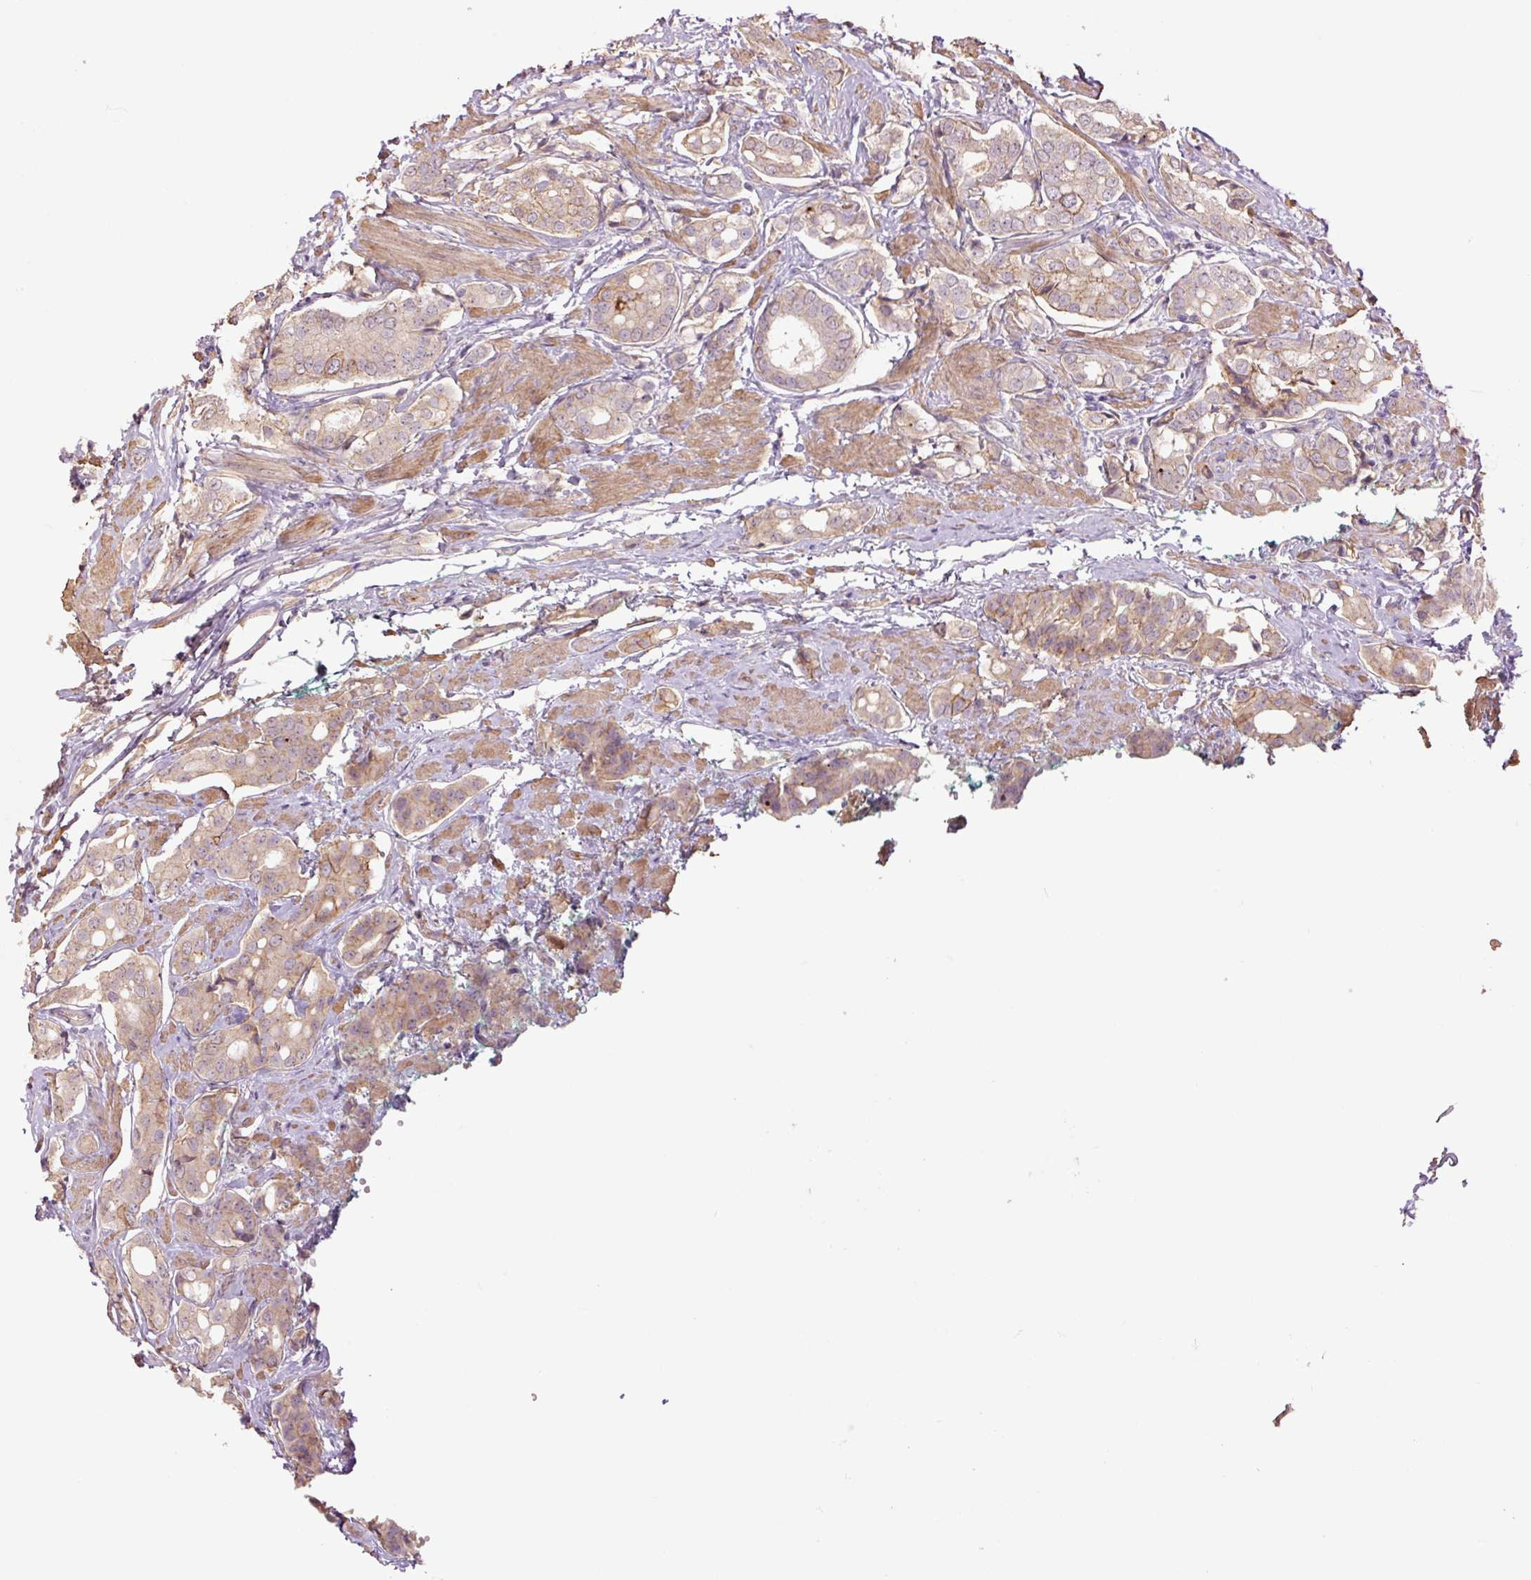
{"staining": {"intensity": "weak", "quantity": "25%-75%", "location": "cytoplasmic/membranous"}, "tissue": "prostate cancer", "cell_type": "Tumor cells", "image_type": "cancer", "snomed": [{"axis": "morphology", "description": "Adenocarcinoma, High grade"}, {"axis": "topography", "description": "Prostate"}], "caption": "IHC (DAB) staining of human prostate cancer (adenocarcinoma (high-grade)) reveals weak cytoplasmic/membranous protein expression in about 25%-75% of tumor cells.", "gene": "SLC1A4", "patient": {"sex": "male", "age": 71}}